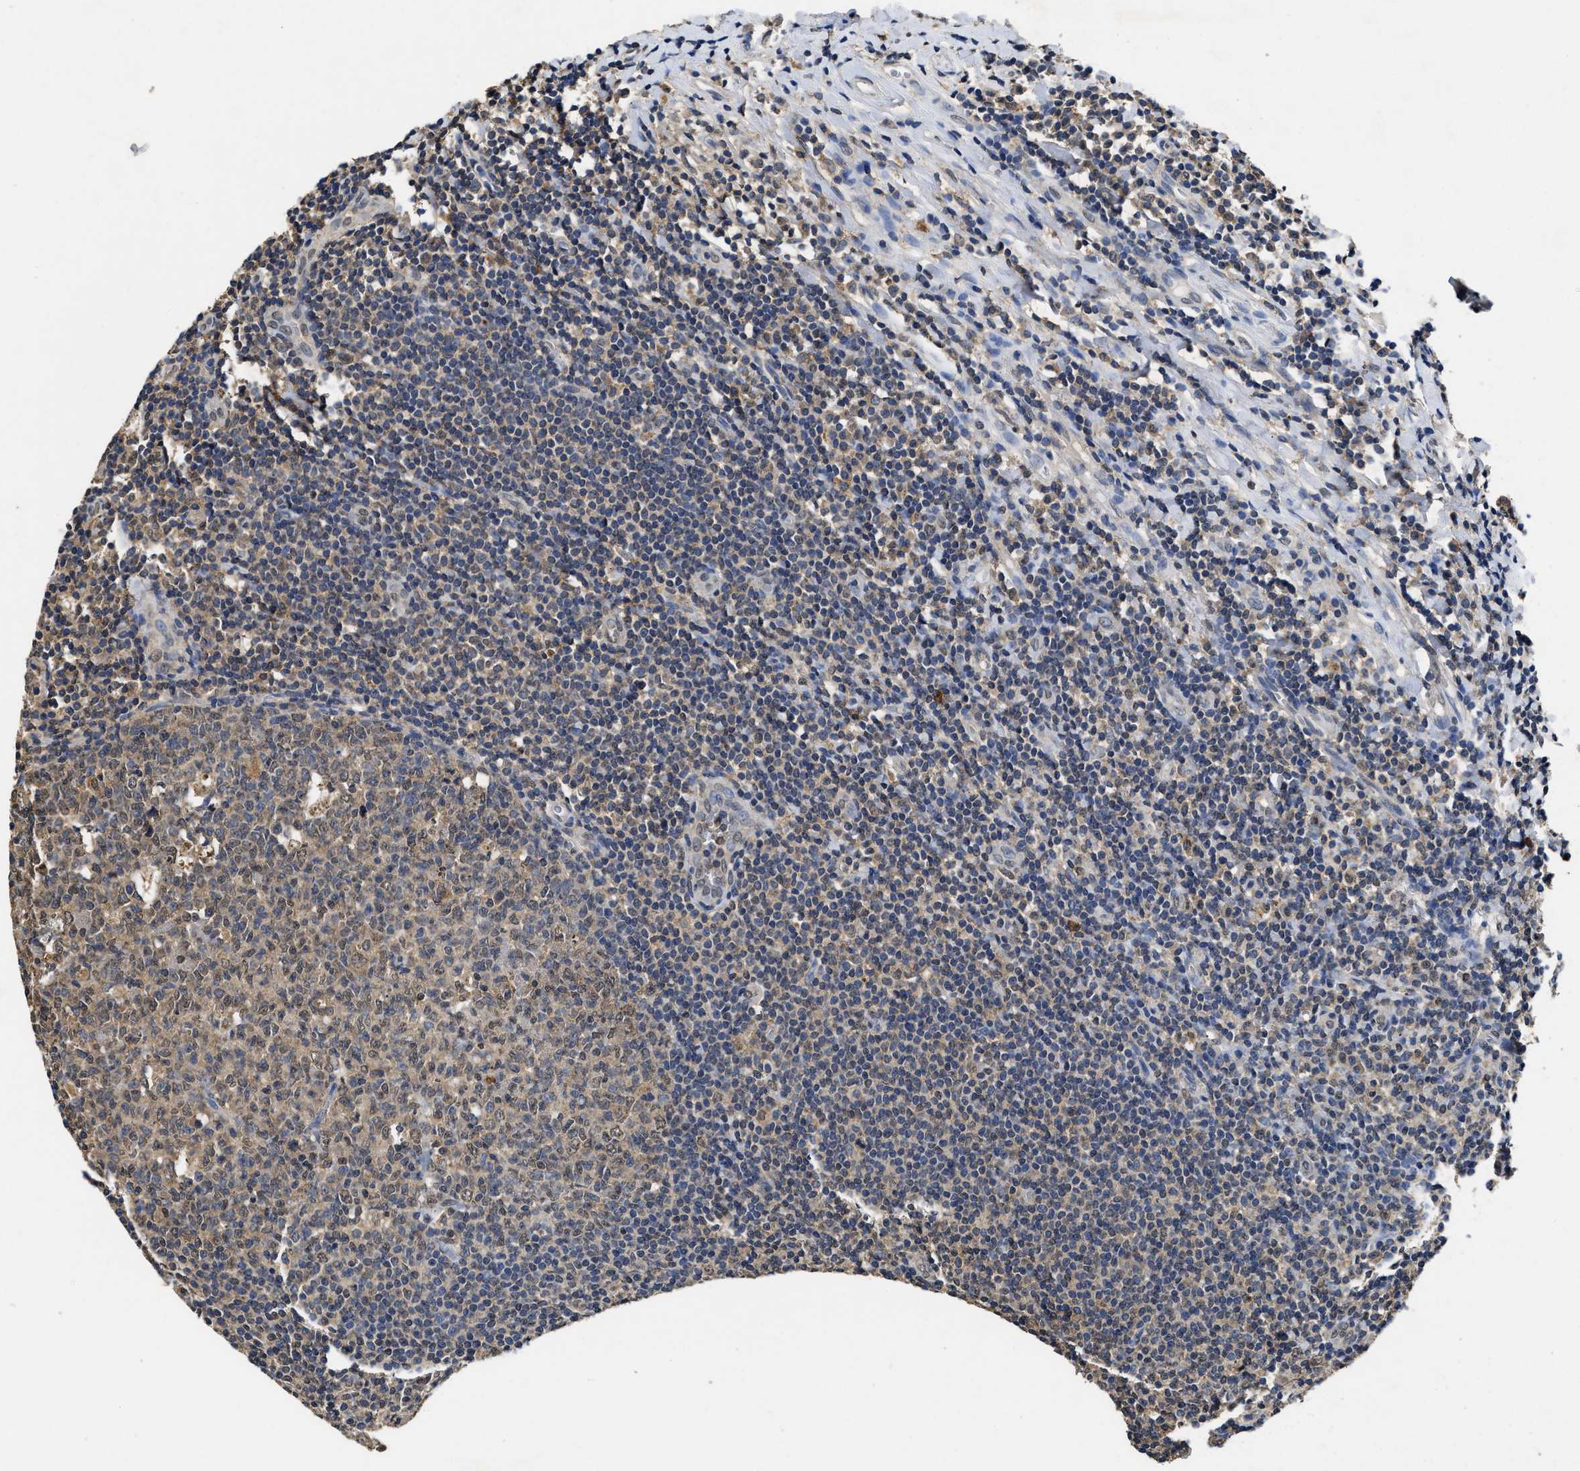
{"staining": {"intensity": "weak", "quantity": ">75%", "location": "cytoplasmic/membranous"}, "tissue": "tonsil", "cell_type": "Germinal center cells", "image_type": "normal", "snomed": [{"axis": "morphology", "description": "Normal tissue, NOS"}, {"axis": "topography", "description": "Tonsil"}], "caption": "Germinal center cells show low levels of weak cytoplasmic/membranous expression in approximately >75% of cells in unremarkable human tonsil. (brown staining indicates protein expression, while blue staining denotes nuclei).", "gene": "CTNNA1", "patient": {"sex": "male", "age": 31}}